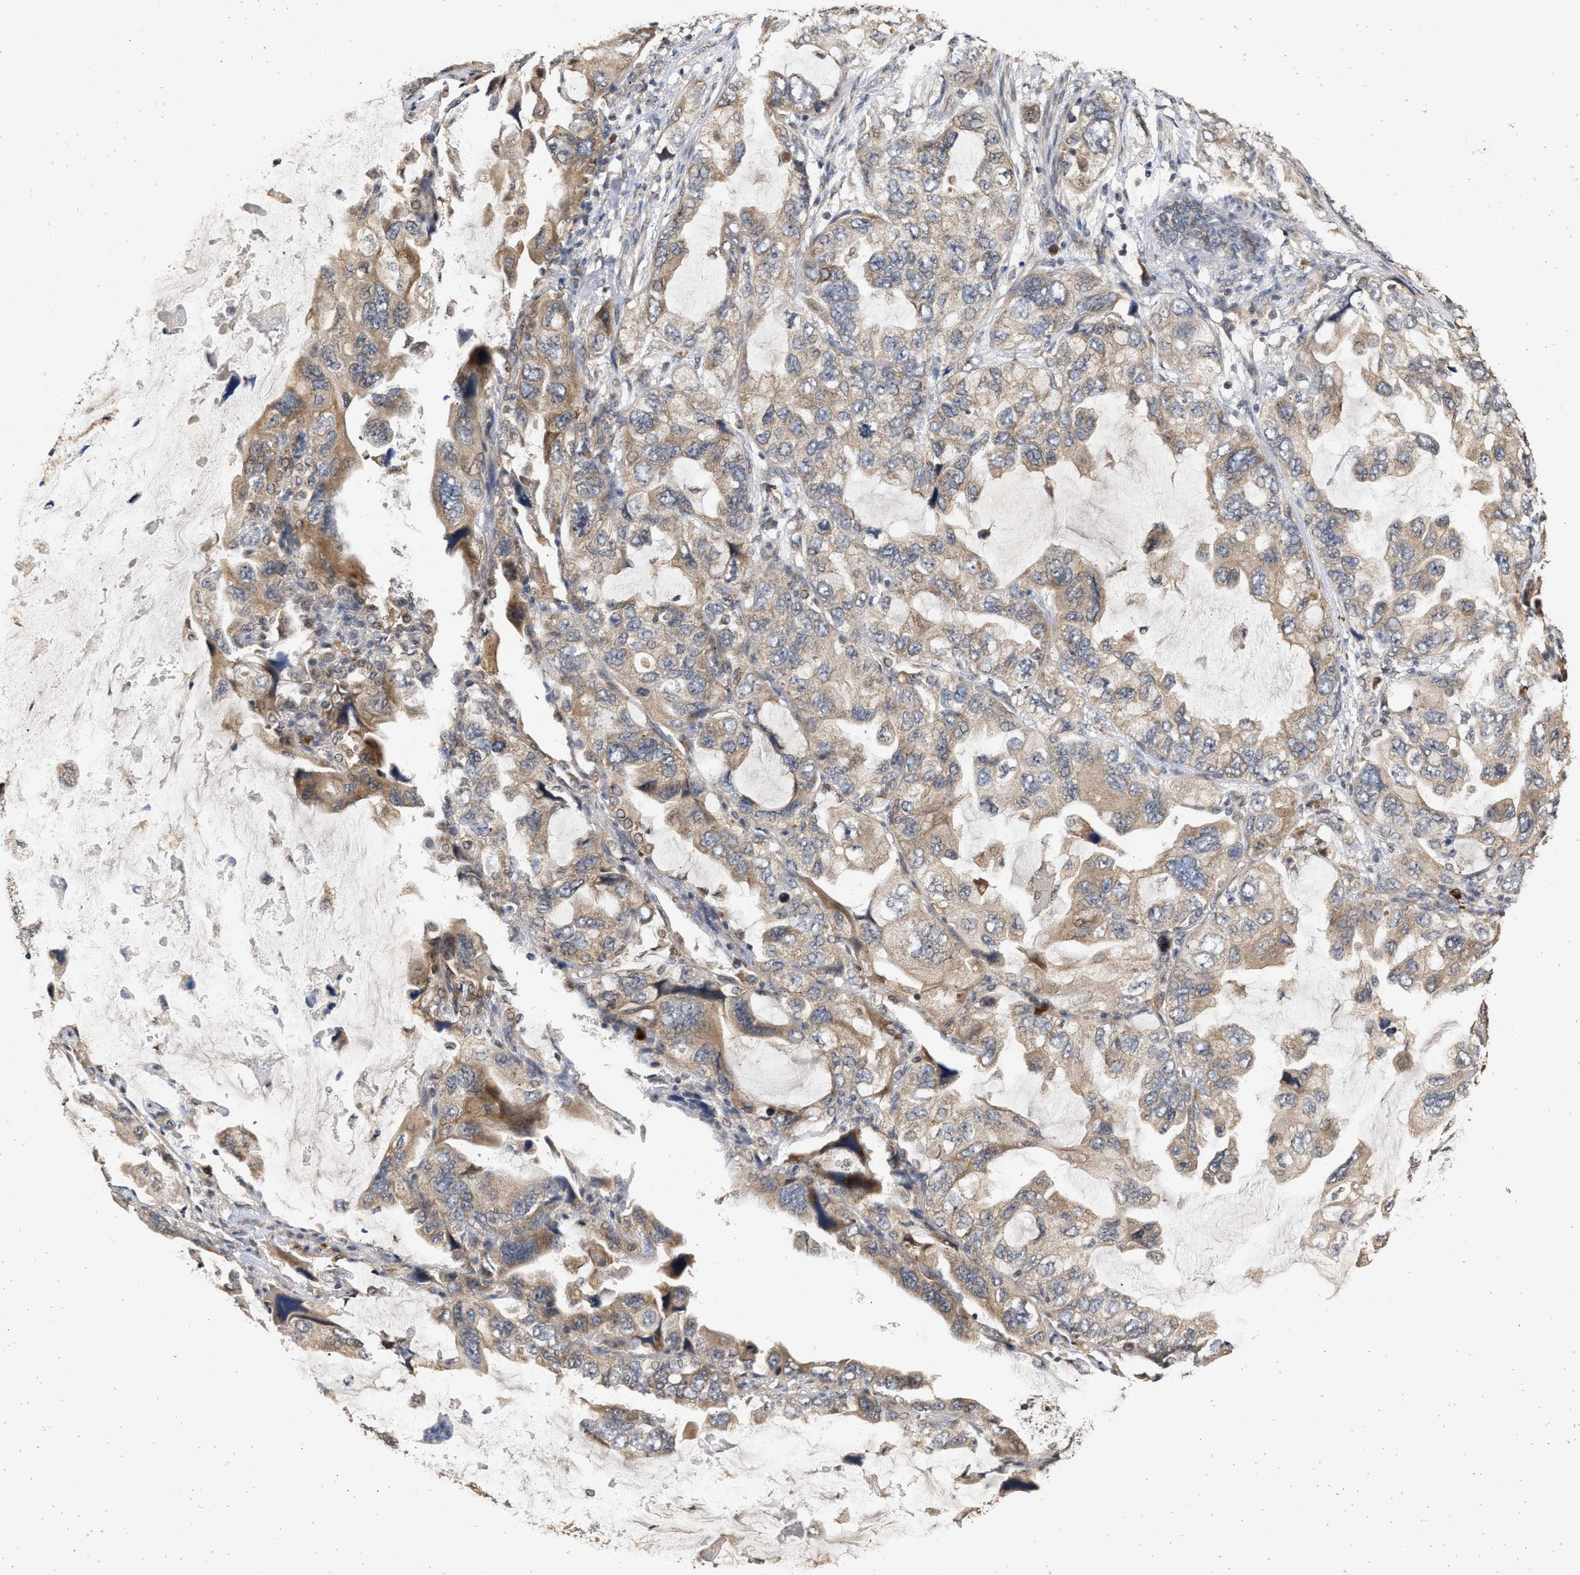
{"staining": {"intensity": "weak", "quantity": ">75%", "location": "cytoplasmic/membranous"}, "tissue": "lung cancer", "cell_type": "Tumor cells", "image_type": "cancer", "snomed": [{"axis": "morphology", "description": "Squamous cell carcinoma, NOS"}, {"axis": "topography", "description": "Lung"}], "caption": "Human lung cancer stained with a protein marker shows weak staining in tumor cells.", "gene": "SAR1A", "patient": {"sex": "female", "age": 73}}